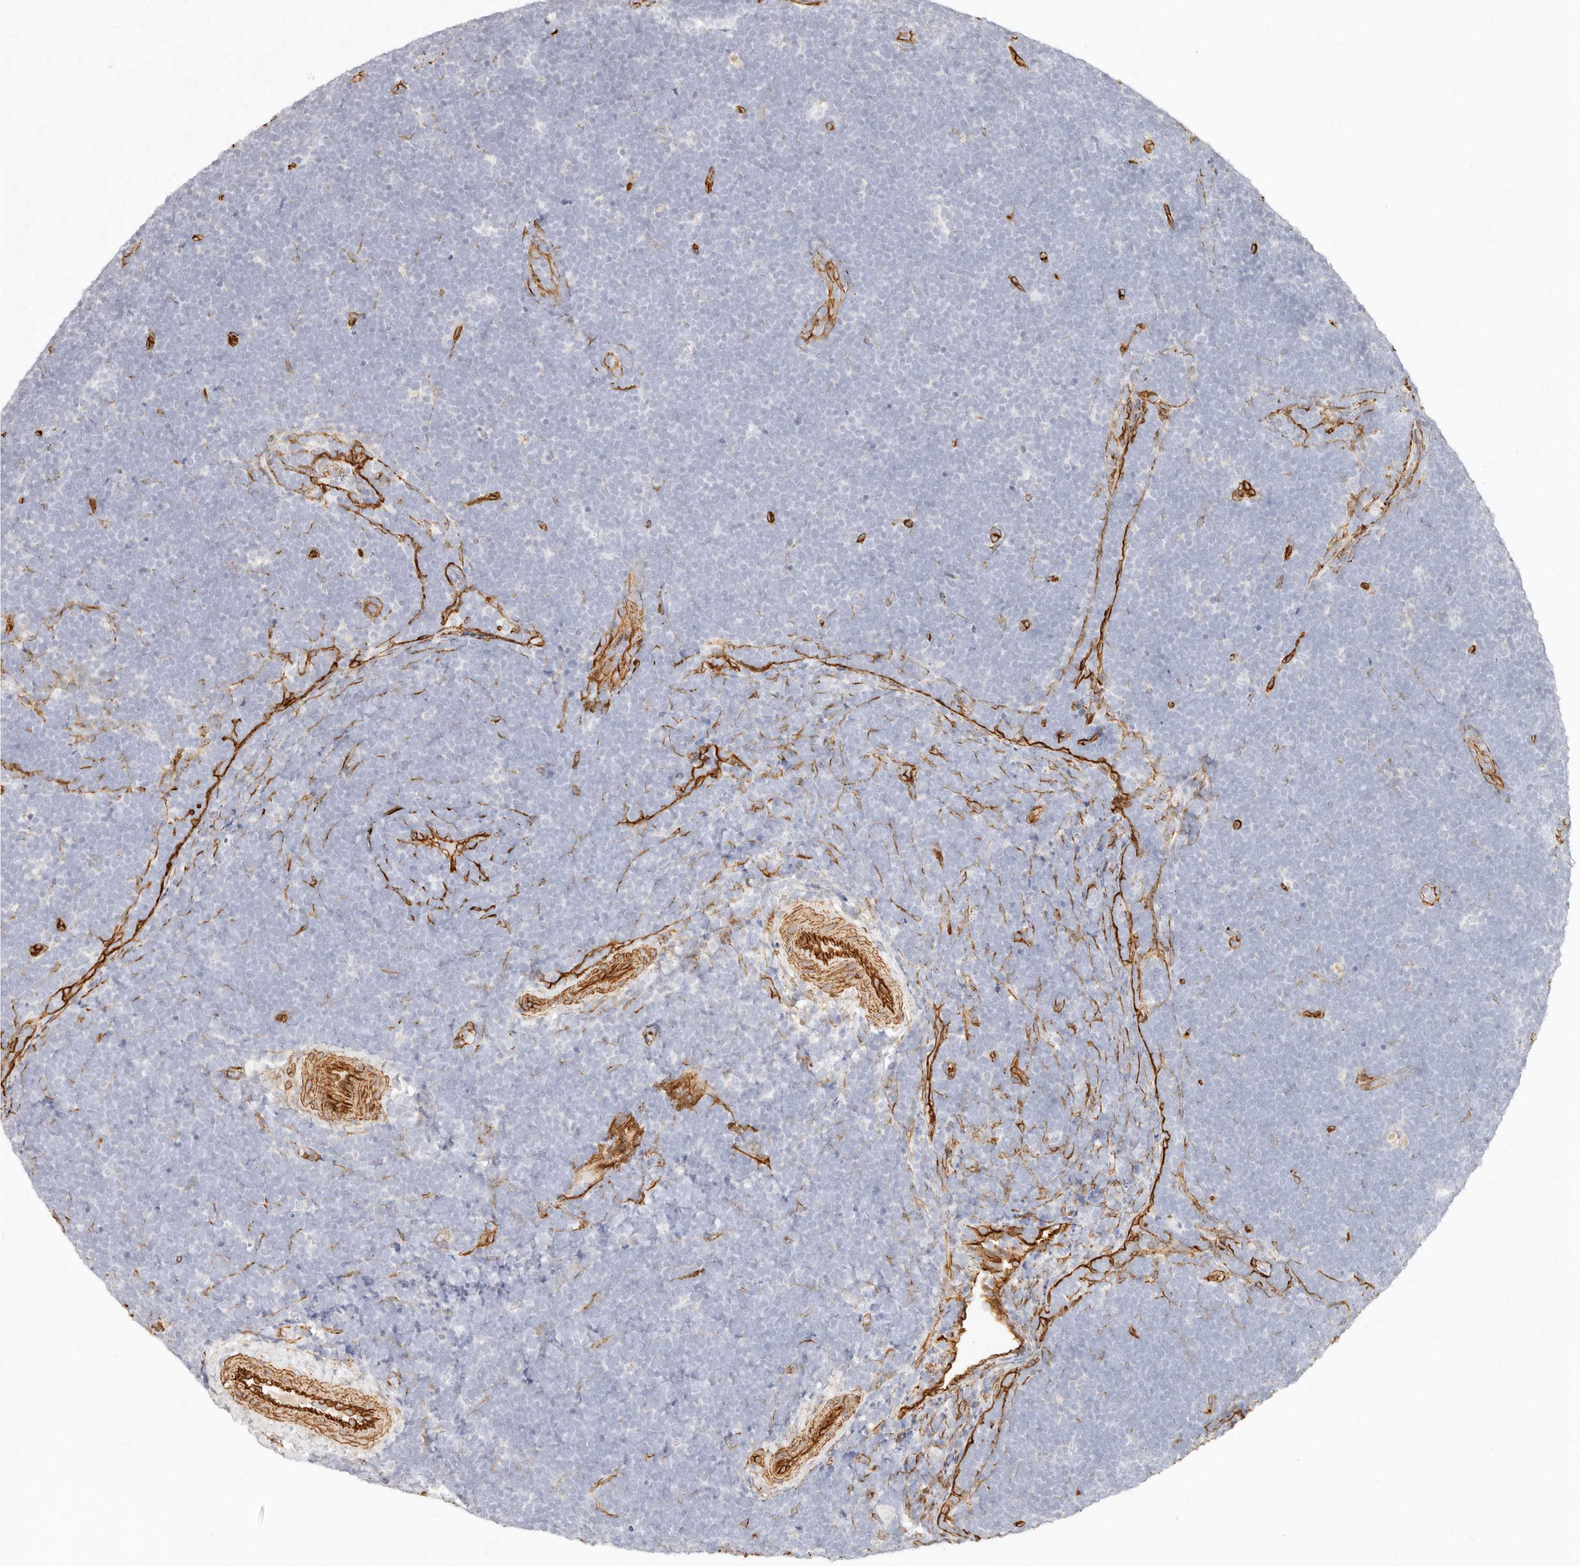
{"staining": {"intensity": "negative", "quantity": "none", "location": "none"}, "tissue": "lymphoma", "cell_type": "Tumor cells", "image_type": "cancer", "snomed": [{"axis": "morphology", "description": "Malignant lymphoma, non-Hodgkin's type, High grade"}, {"axis": "topography", "description": "Lymph node"}], "caption": "High magnification brightfield microscopy of malignant lymphoma, non-Hodgkin's type (high-grade) stained with DAB (3,3'-diaminobenzidine) (brown) and counterstained with hematoxylin (blue): tumor cells show no significant expression.", "gene": "NUS1", "patient": {"sex": "male", "age": 13}}